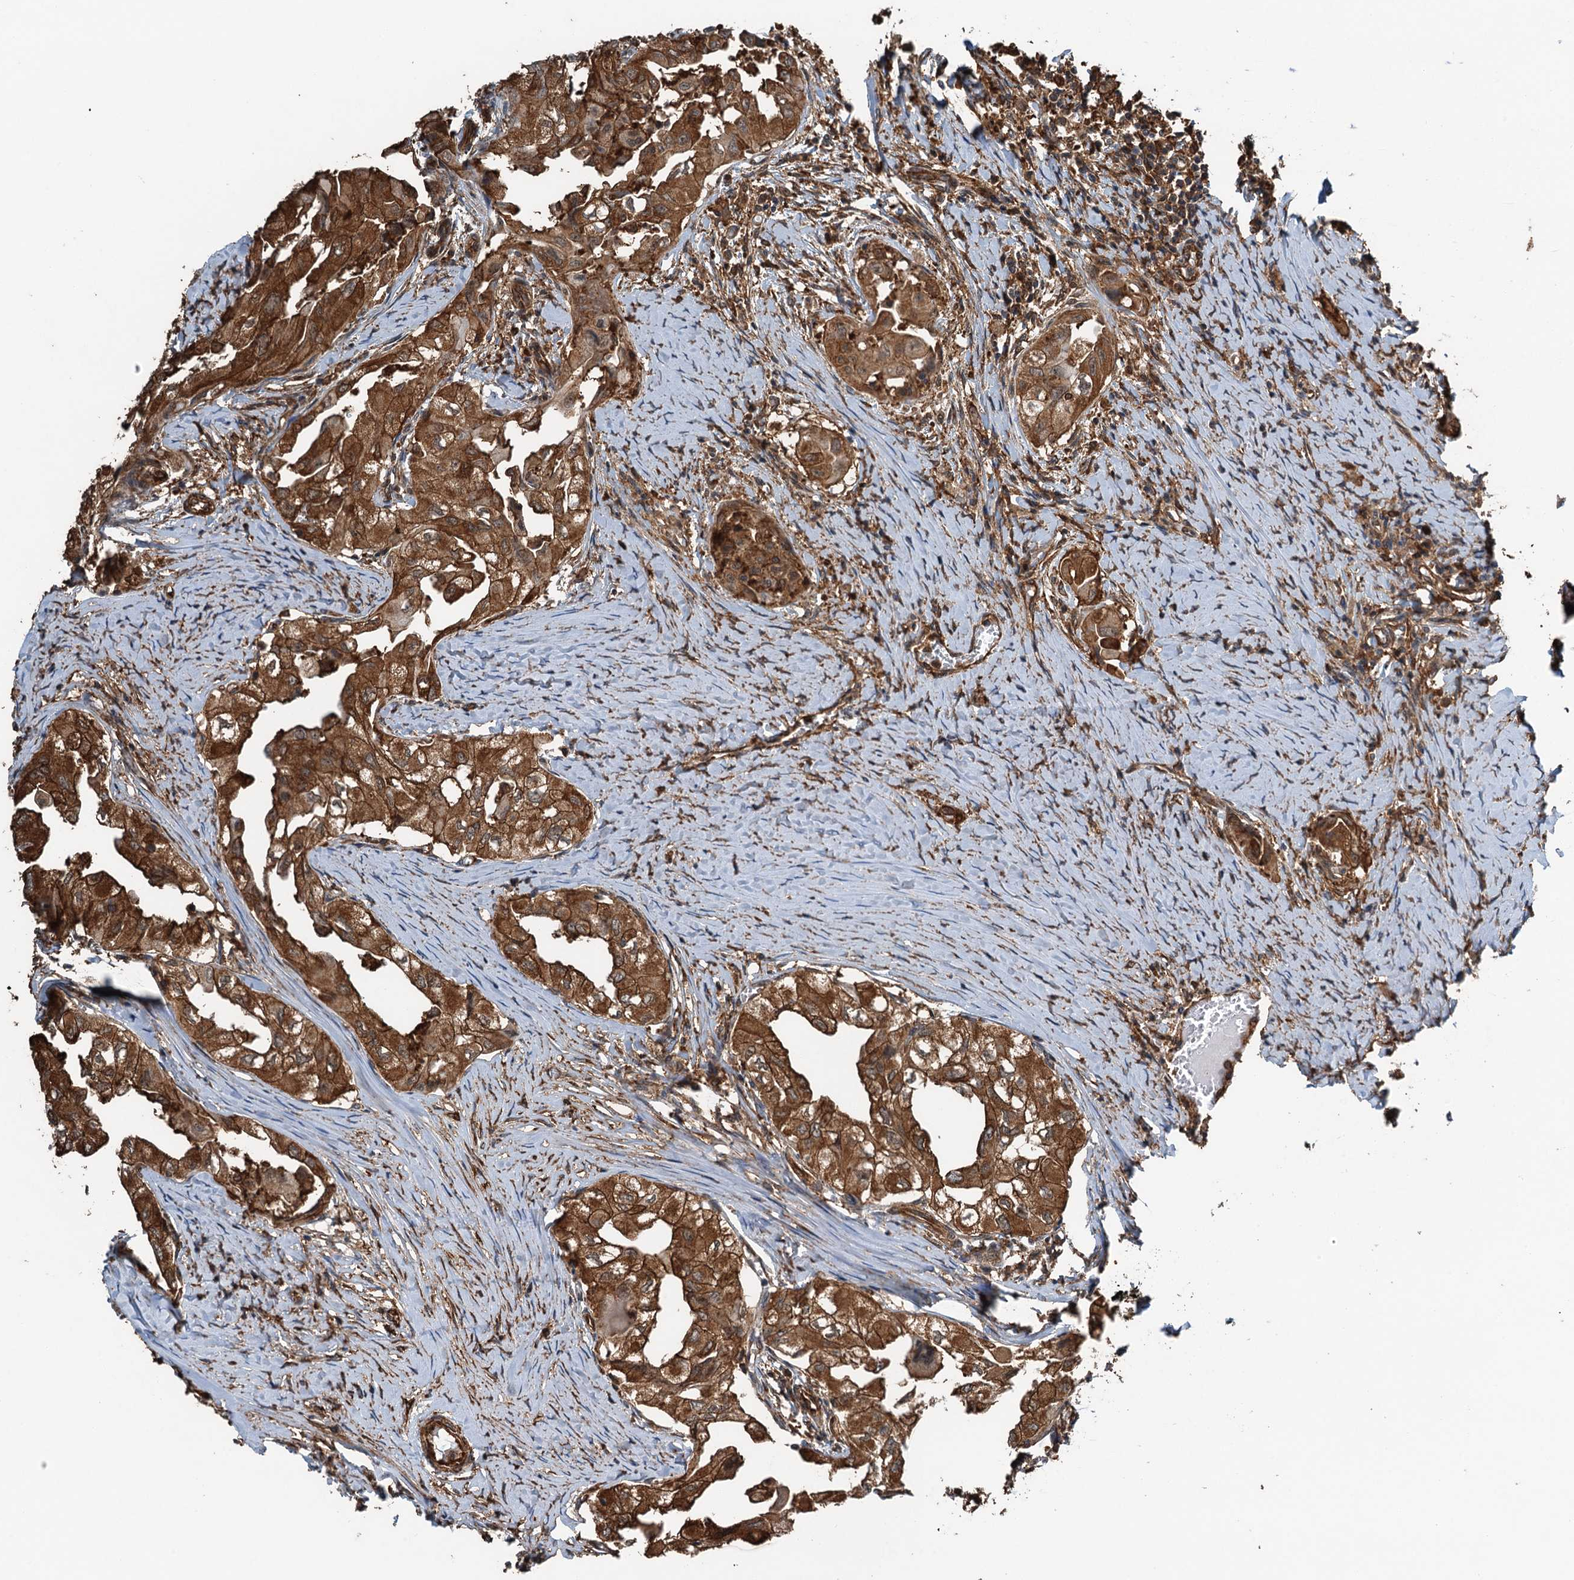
{"staining": {"intensity": "moderate", "quantity": ">75%", "location": "cytoplasmic/membranous"}, "tissue": "thyroid cancer", "cell_type": "Tumor cells", "image_type": "cancer", "snomed": [{"axis": "morphology", "description": "Papillary adenocarcinoma, NOS"}, {"axis": "topography", "description": "Thyroid gland"}], "caption": "Brown immunohistochemical staining in human thyroid cancer shows moderate cytoplasmic/membranous expression in about >75% of tumor cells.", "gene": "WHAMM", "patient": {"sex": "female", "age": 59}}